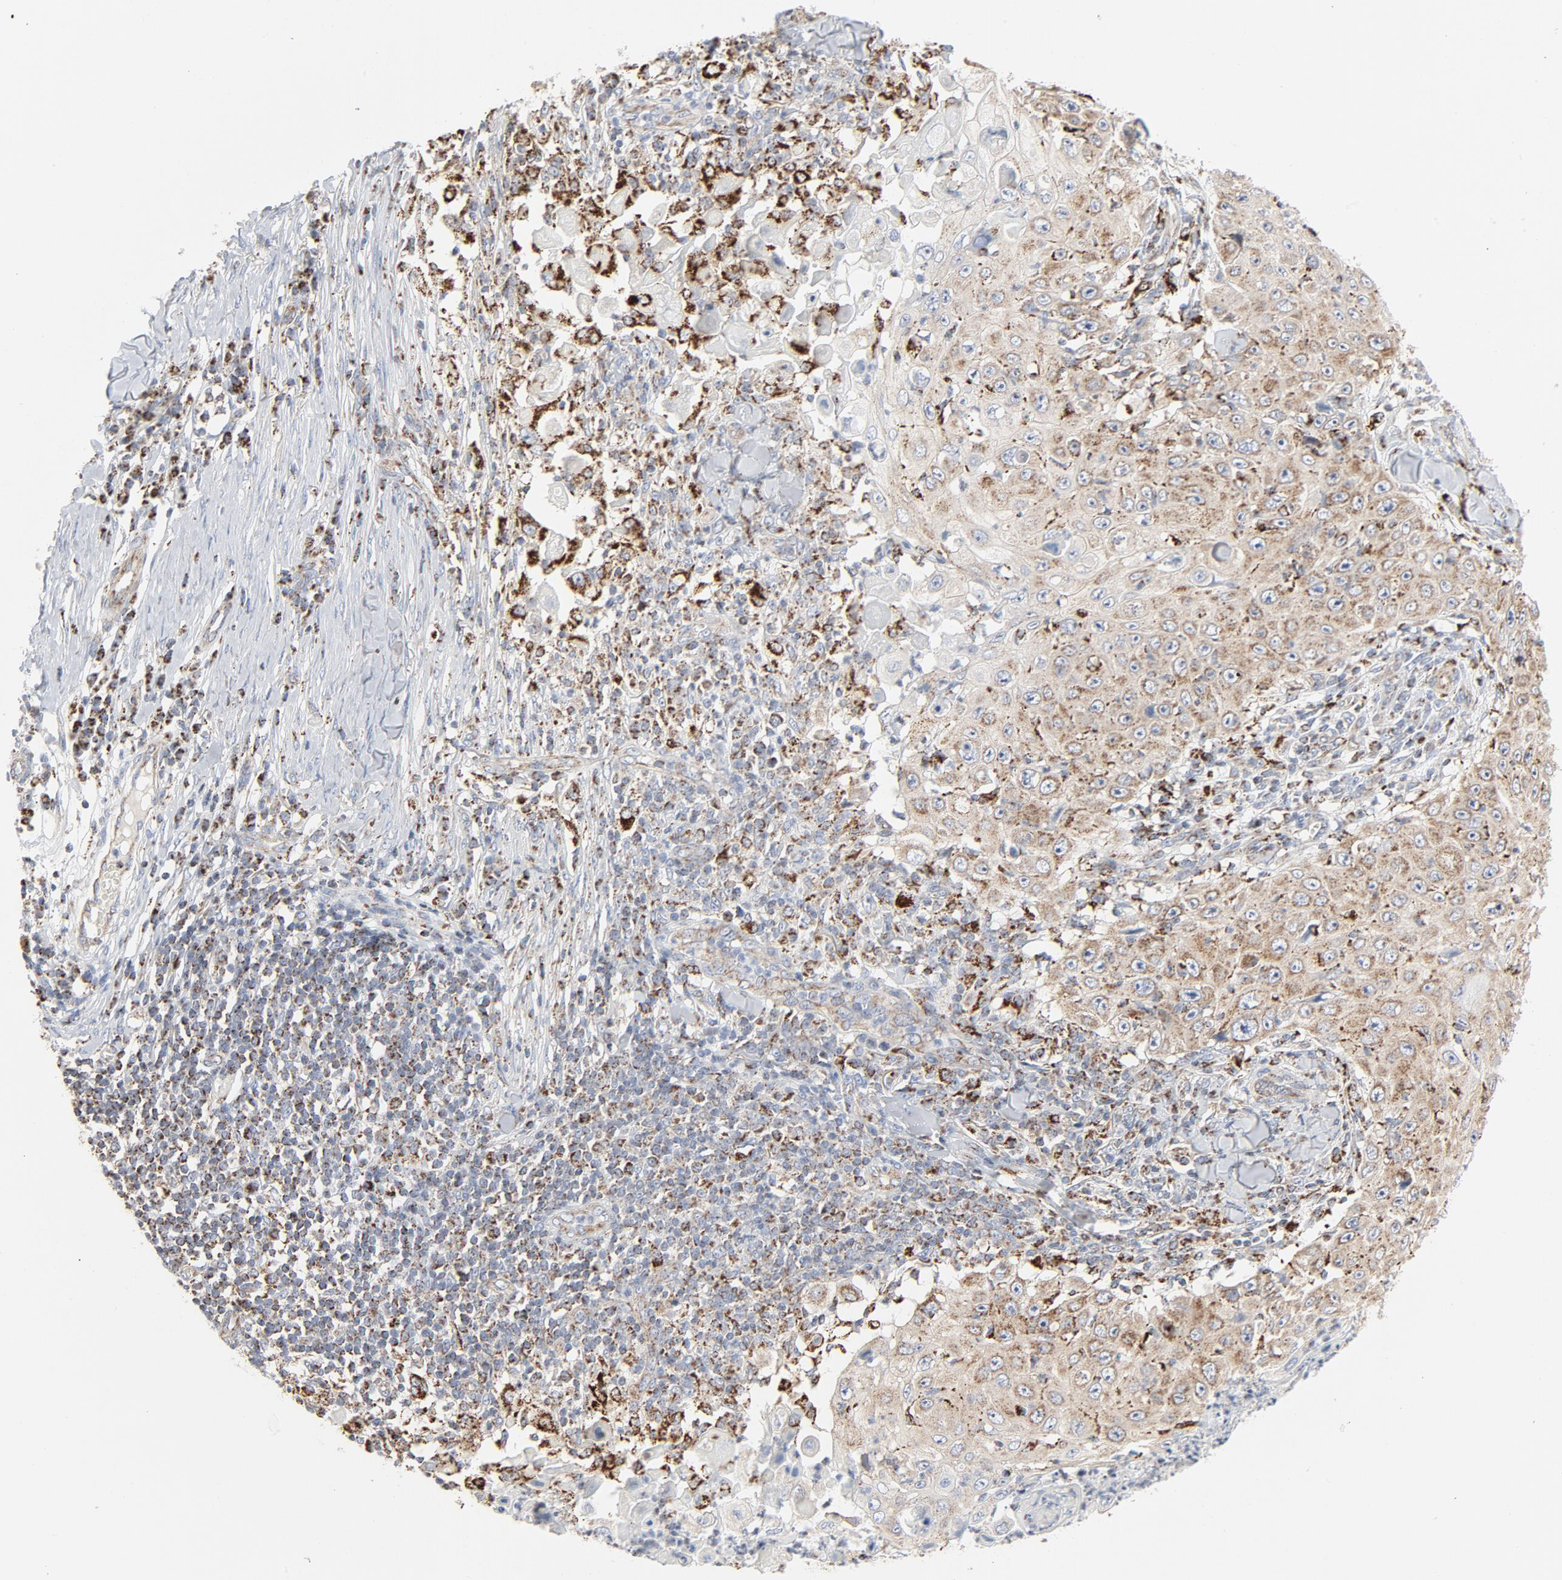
{"staining": {"intensity": "weak", "quantity": ">75%", "location": "cytoplasmic/membranous"}, "tissue": "skin cancer", "cell_type": "Tumor cells", "image_type": "cancer", "snomed": [{"axis": "morphology", "description": "Squamous cell carcinoma, NOS"}, {"axis": "topography", "description": "Skin"}], "caption": "The image displays staining of skin squamous cell carcinoma, revealing weak cytoplasmic/membranous protein staining (brown color) within tumor cells.", "gene": "SETD3", "patient": {"sex": "male", "age": 86}}